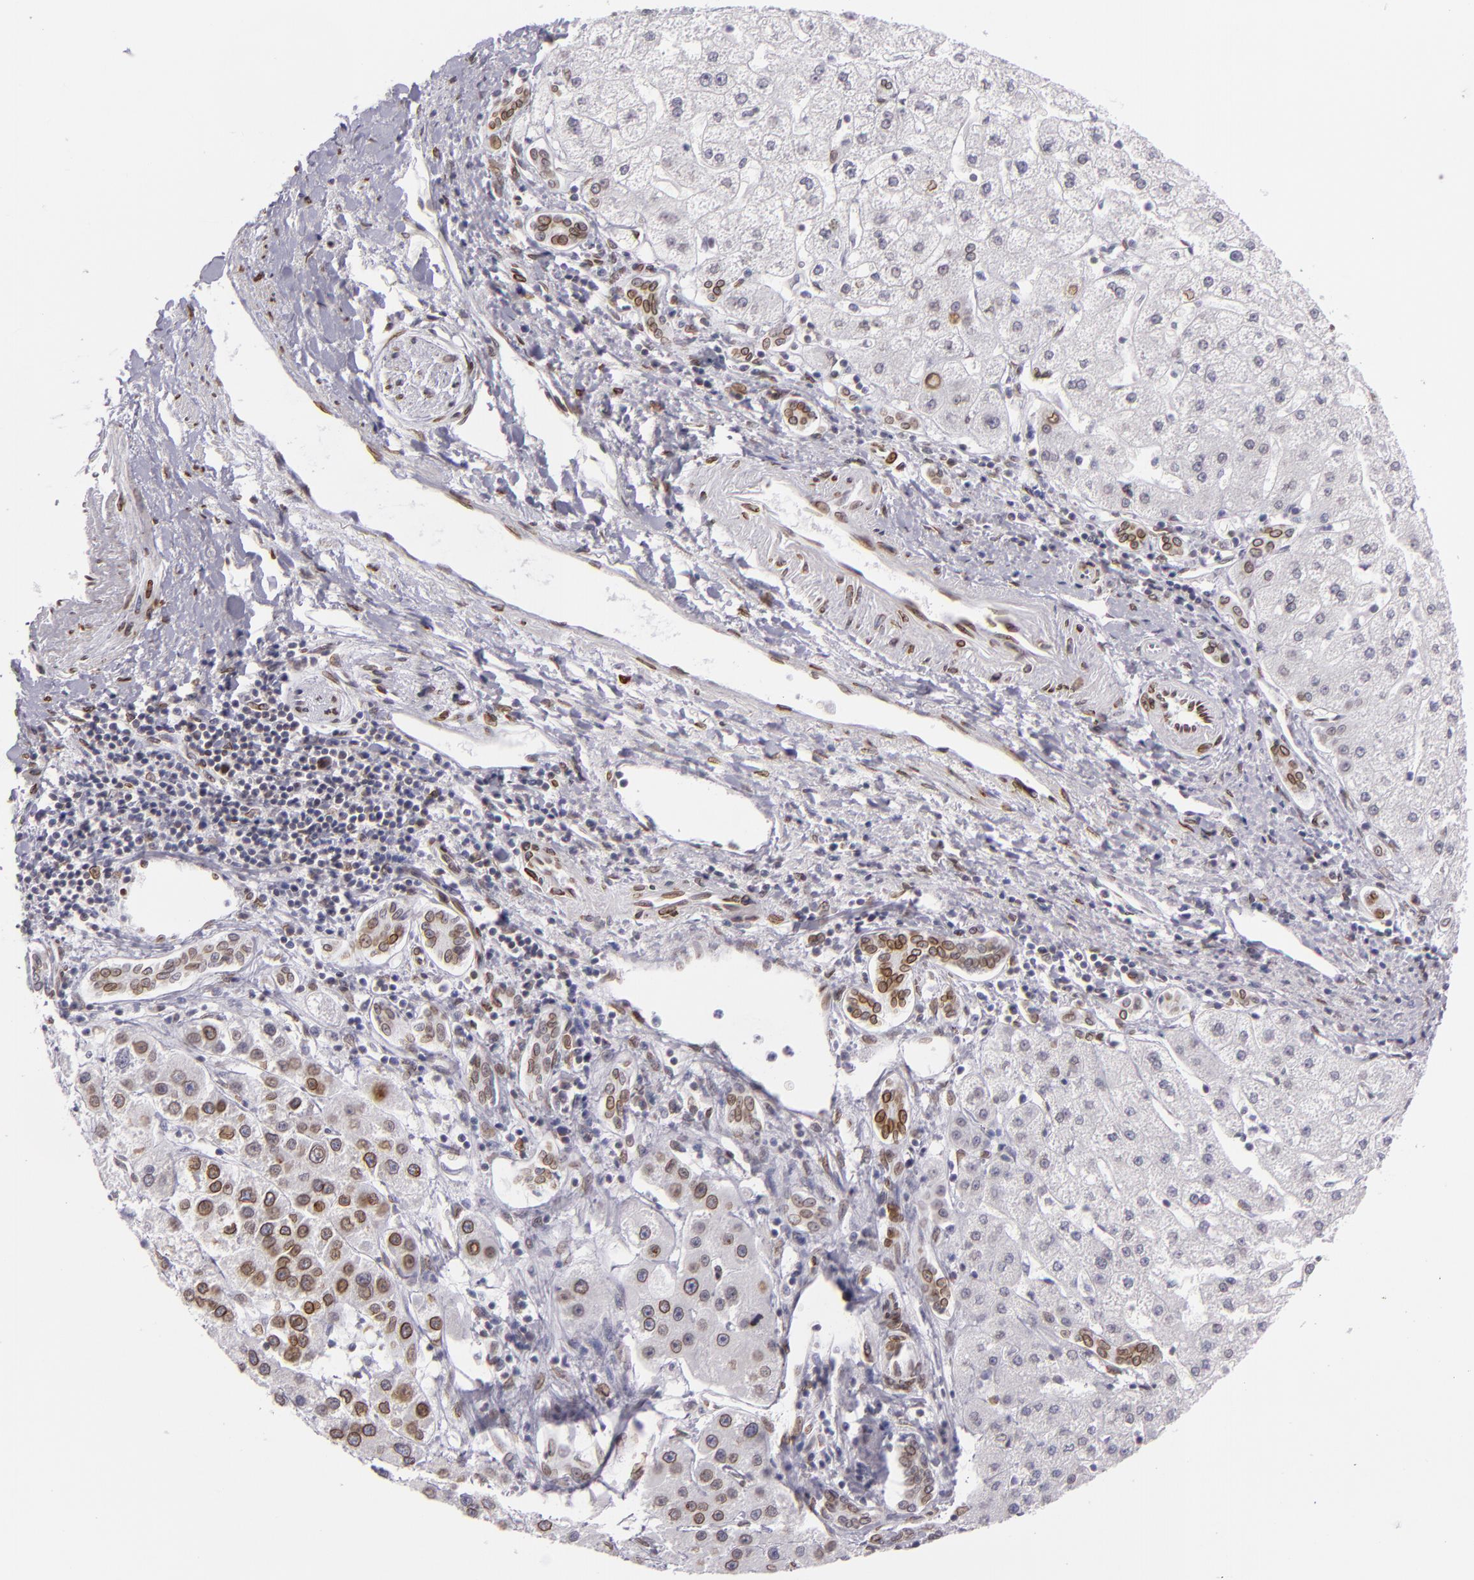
{"staining": {"intensity": "moderate", "quantity": "25%-75%", "location": "nuclear"}, "tissue": "liver cancer", "cell_type": "Tumor cells", "image_type": "cancer", "snomed": [{"axis": "morphology", "description": "Carcinoma, Hepatocellular, NOS"}, {"axis": "topography", "description": "Liver"}], "caption": "A micrograph of liver cancer stained for a protein shows moderate nuclear brown staining in tumor cells.", "gene": "EMD", "patient": {"sex": "female", "age": 85}}